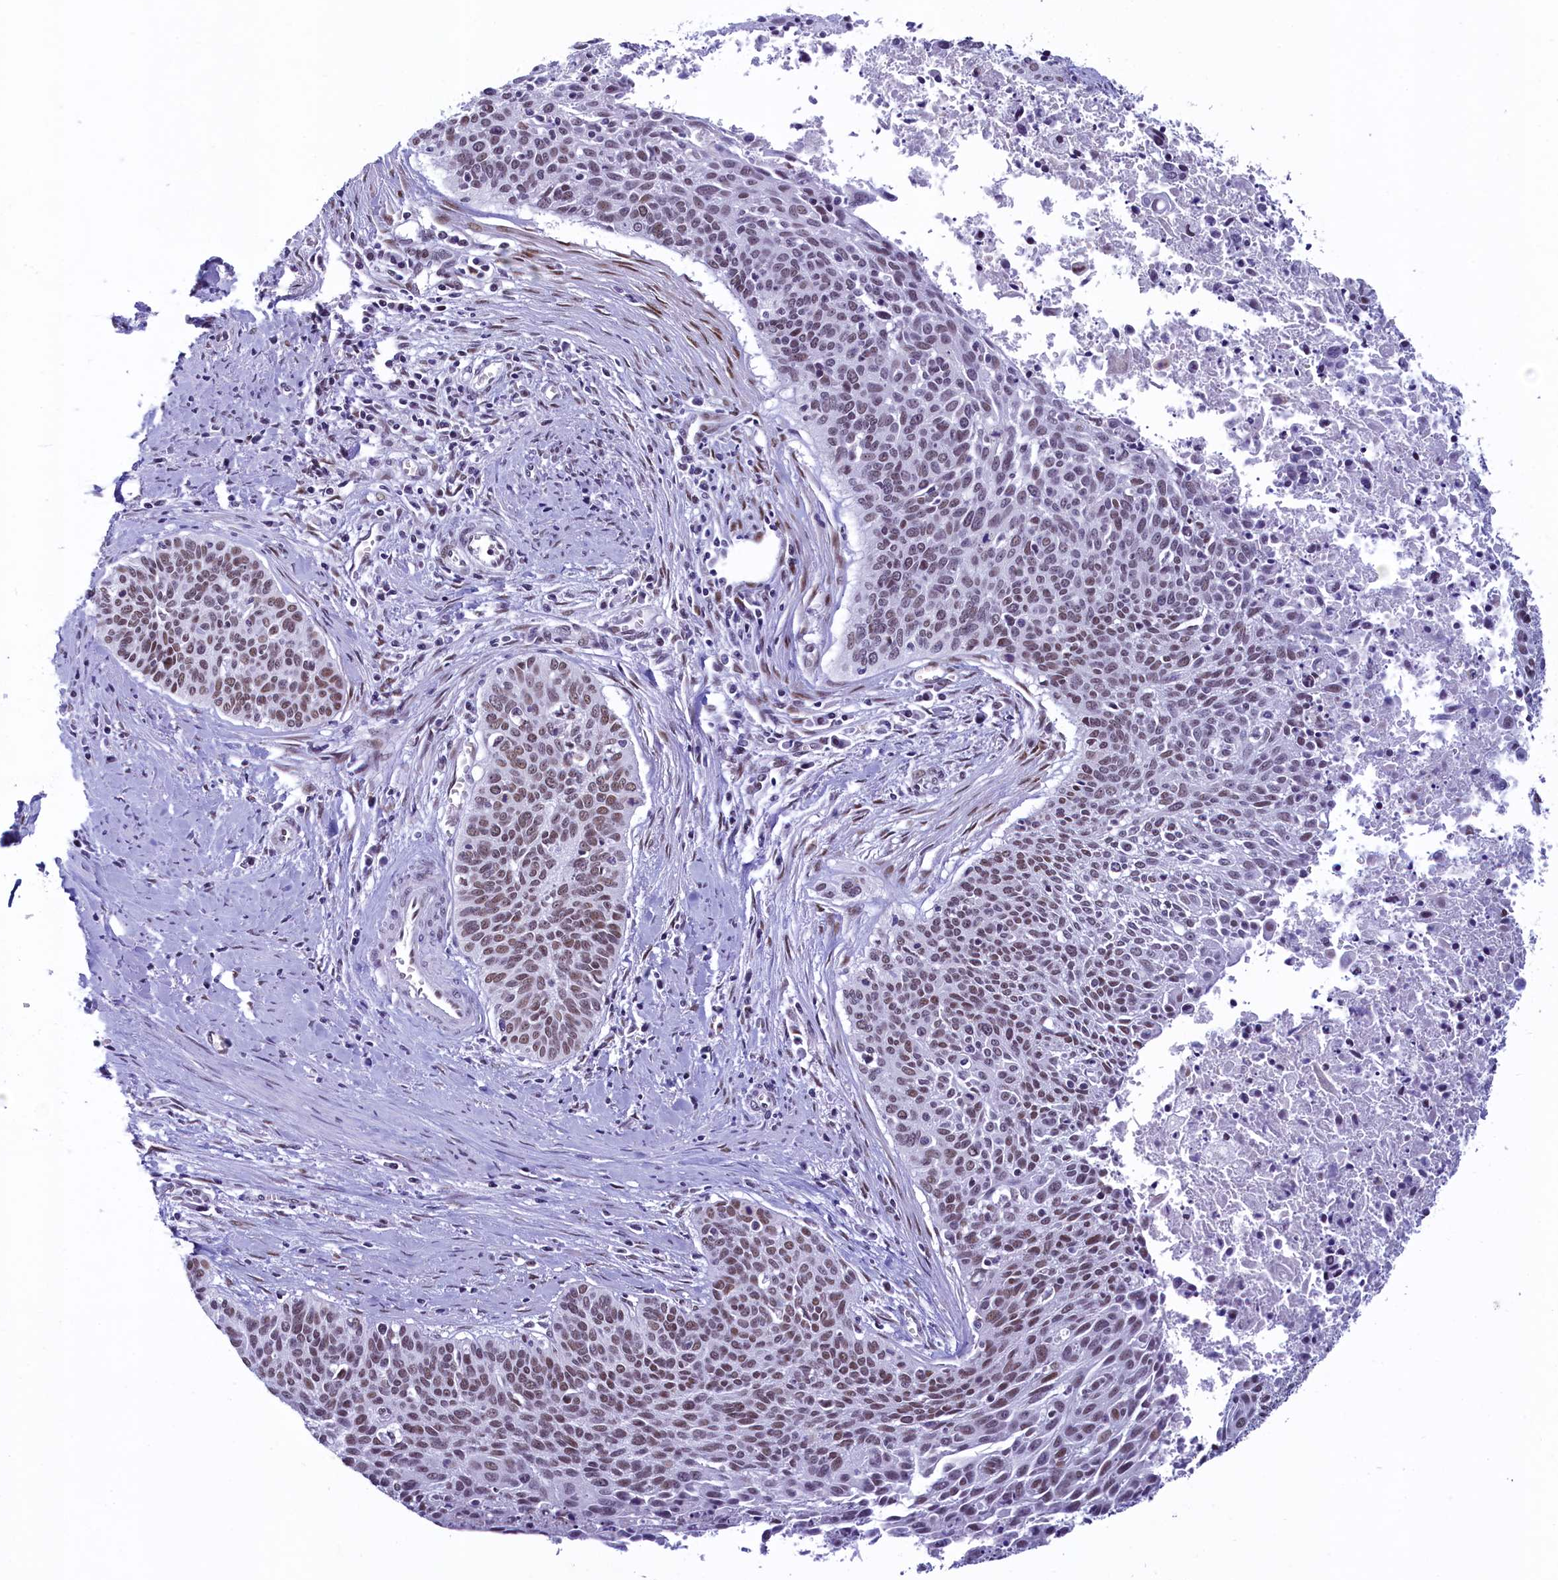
{"staining": {"intensity": "moderate", "quantity": ">75%", "location": "nuclear"}, "tissue": "cervical cancer", "cell_type": "Tumor cells", "image_type": "cancer", "snomed": [{"axis": "morphology", "description": "Squamous cell carcinoma, NOS"}, {"axis": "topography", "description": "Cervix"}], "caption": "Cervical cancer tissue shows moderate nuclear staining in approximately >75% of tumor cells", "gene": "SUGP2", "patient": {"sex": "female", "age": 55}}